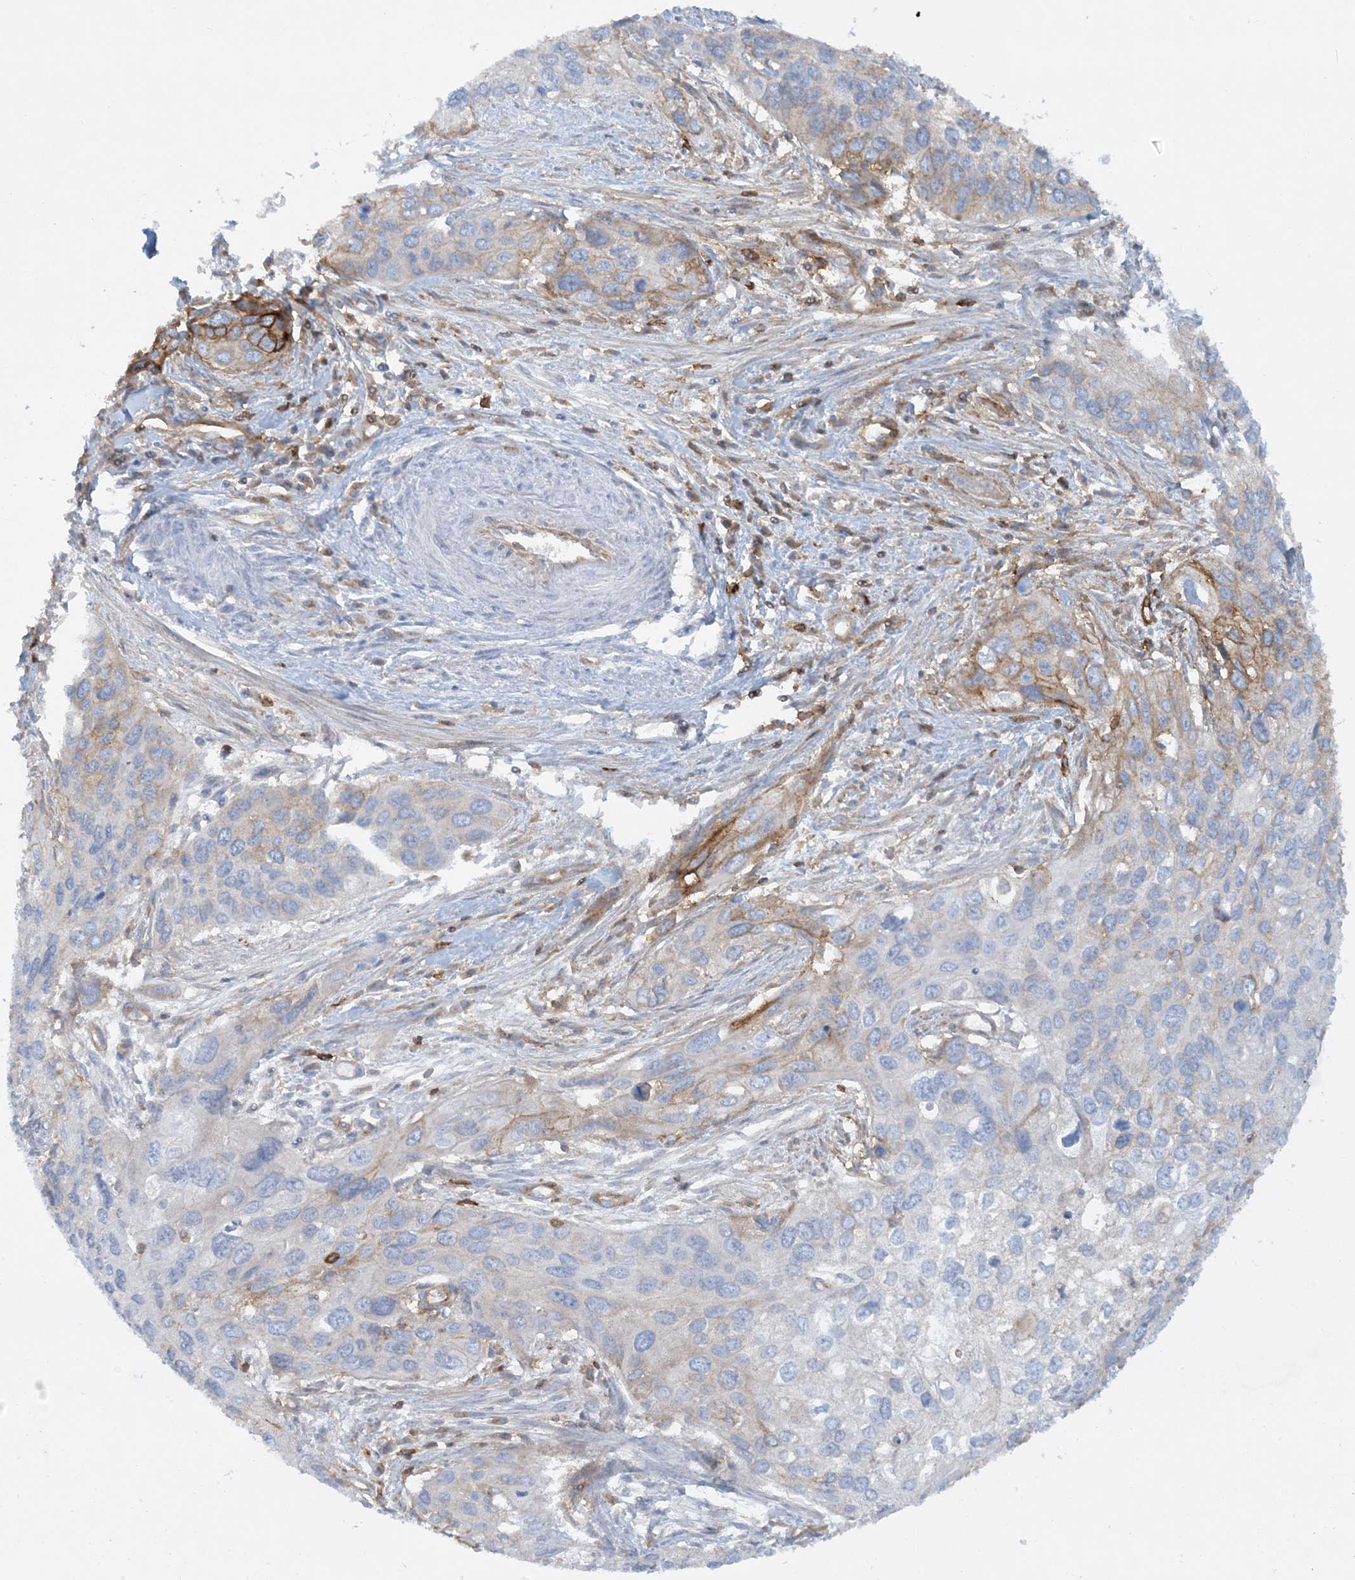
{"staining": {"intensity": "moderate", "quantity": "<25%", "location": "cytoplasmic/membranous"}, "tissue": "cervical cancer", "cell_type": "Tumor cells", "image_type": "cancer", "snomed": [{"axis": "morphology", "description": "Squamous cell carcinoma, NOS"}, {"axis": "topography", "description": "Cervix"}], "caption": "A histopathology image showing moderate cytoplasmic/membranous expression in about <25% of tumor cells in cervical cancer, as visualized by brown immunohistochemical staining.", "gene": "HLA-E", "patient": {"sex": "female", "age": 55}}